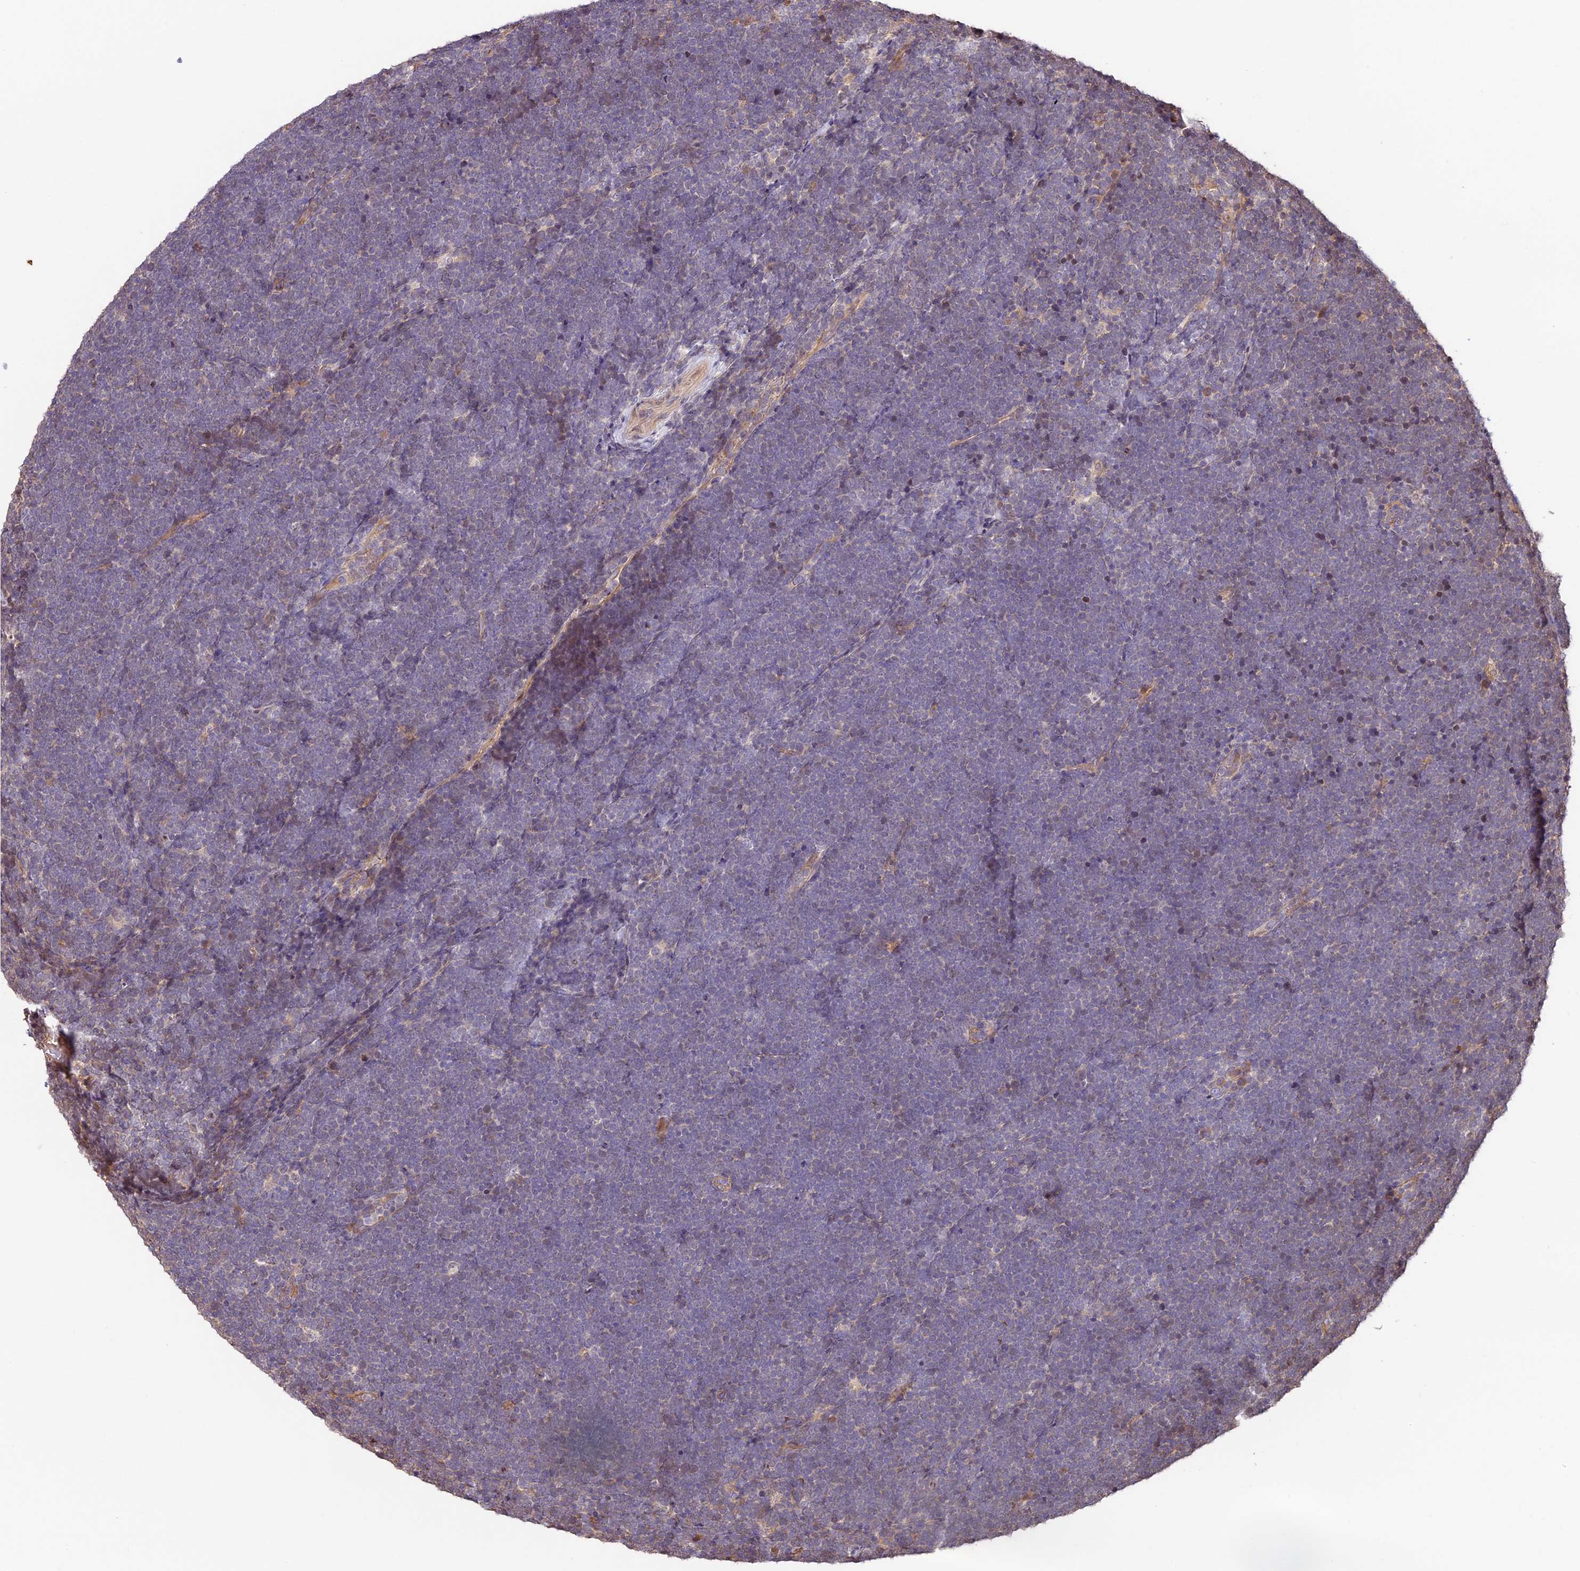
{"staining": {"intensity": "negative", "quantity": "none", "location": "none"}, "tissue": "lymphoma", "cell_type": "Tumor cells", "image_type": "cancer", "snomed": [{"axis": "morphology", "description": "Malignant lymphoma, non-Hodgkin's type, High grade"}, {"axis": "topography", "description": "Lymph node"}], "caption": "DAB immunohistochemical staining of human lymphoma displays no significant expression in tumor cells.", "gene": "PPP1R37", "patient": {"sex": "male", "age": 13}}